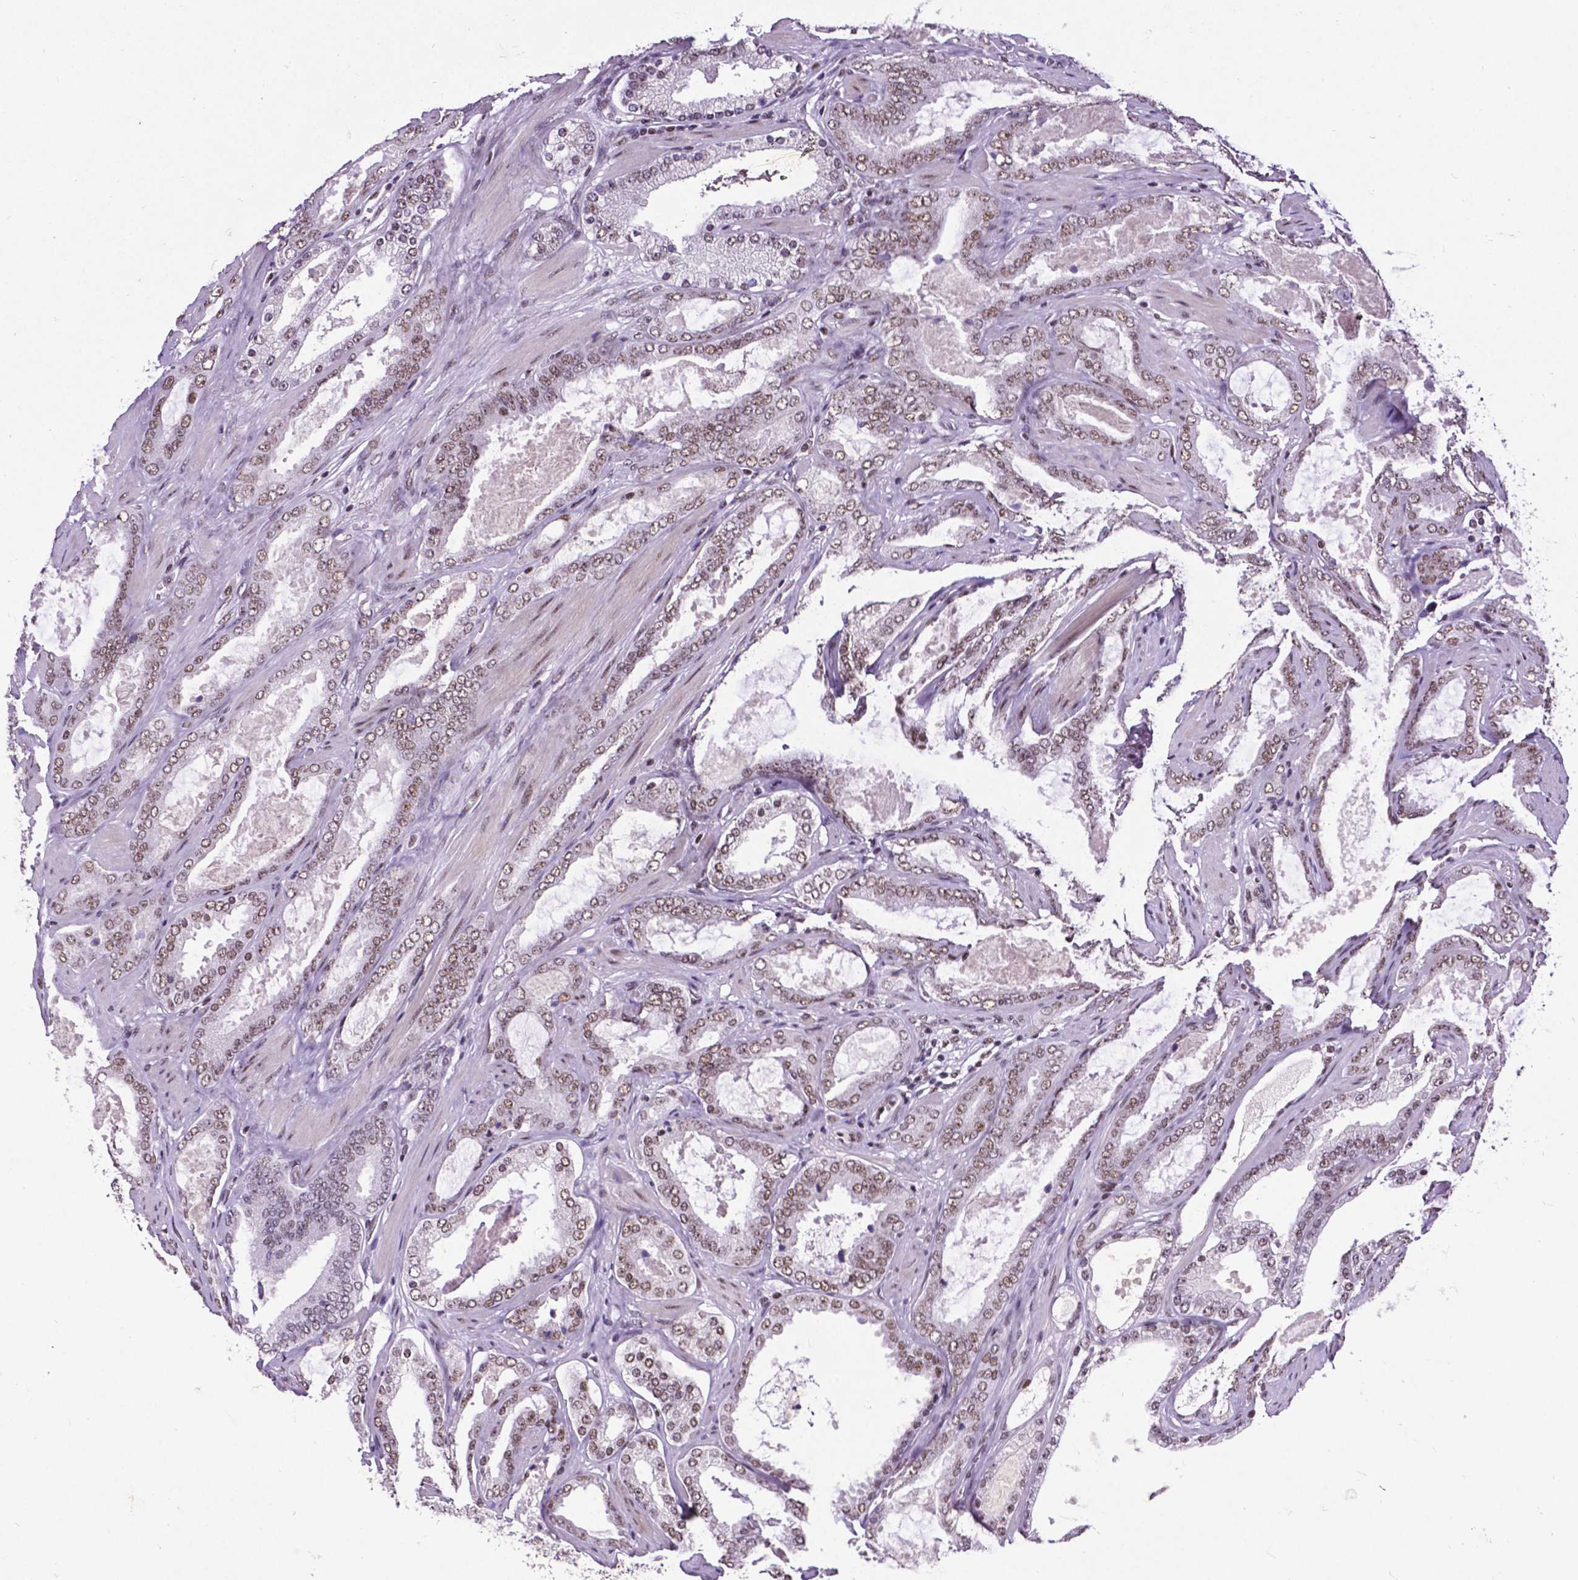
{"staining": {"intensity": "weak", "quantity": ">75%", "location": "nuclear"}, "tissue": "prostate cancer", "cell_type": "Tumor cells", "image_type": "cancer", "snomed": [{"axis": "morphology", "description": "Adenocarcinoma, High grade"}, {"axis": "topography", "description": "Prostate"}], "caption": "Tumor cells display weak nuclear positivity in approximately >75% of cells in adenocarcinoma (high-grade) (prostate). (Stains: DAB in brown, nuclei in blue, Microscopy: brightfield microscopy at high magnification).", "gene": "REST", "patient": {"sex": "male", "age": 63}}